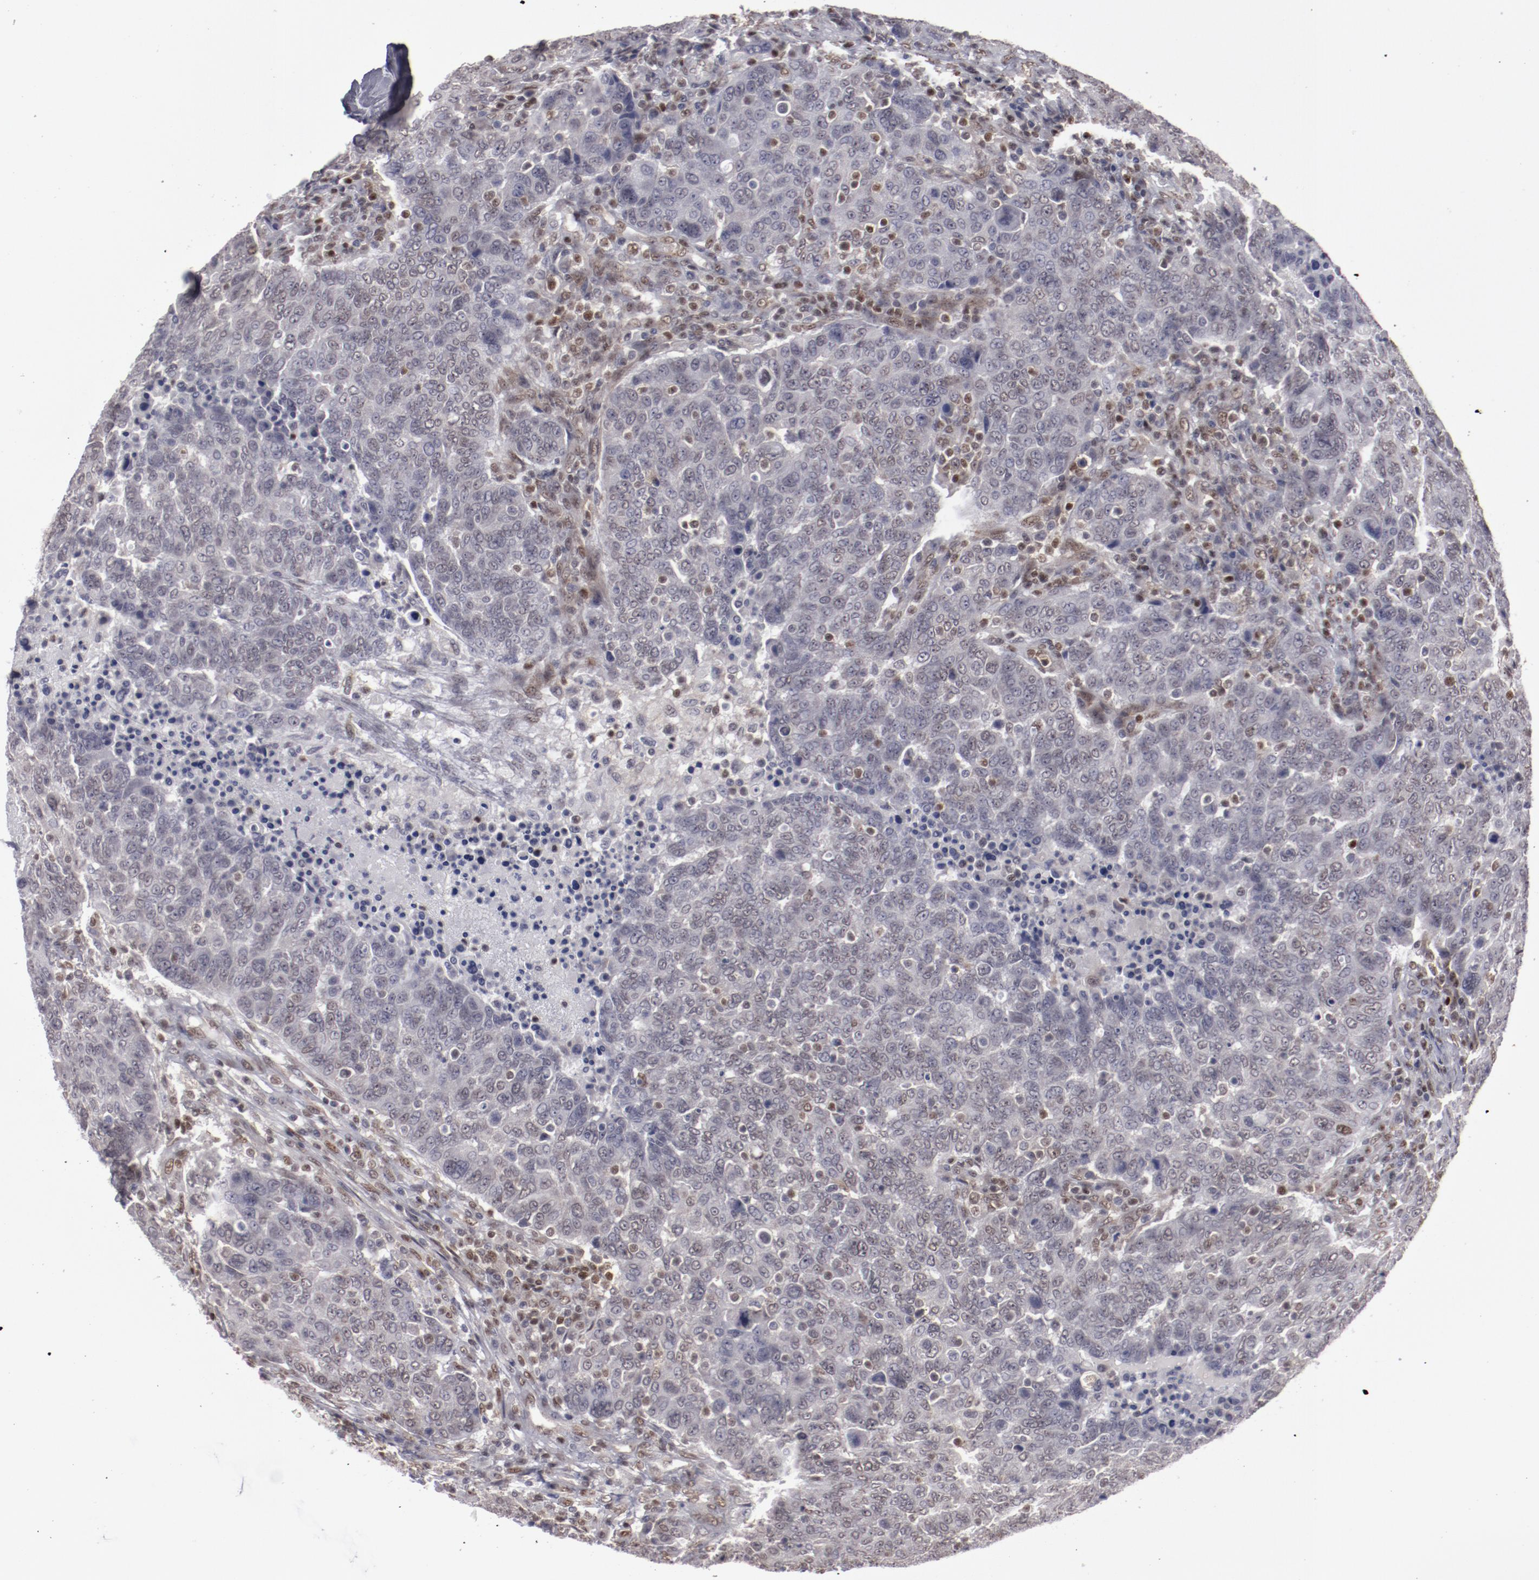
{"staining": {"intensity": "negative", "quantity": "none", "location": "none"}, "tissue": "breast cancer", "cell_type": "Tumor cells", "image_type": "cancer", "snomed": [{"axis": "morphology", "description": "Duct carcinoma"}, {"axis": "topography", "description": "Breast"}], "caption": "Tumor cells show no significant protein positivity in breast invasive ductal carcinoma. The staining was performed using DAB (3,3'-diaminobenzidine) to visualize the protein expression in brown, while the nuclei were stained in blue with hematoxylin (Magnification: 20x).", "gene": "LEF1", "patient": {"sex": "female", "age": 37}}